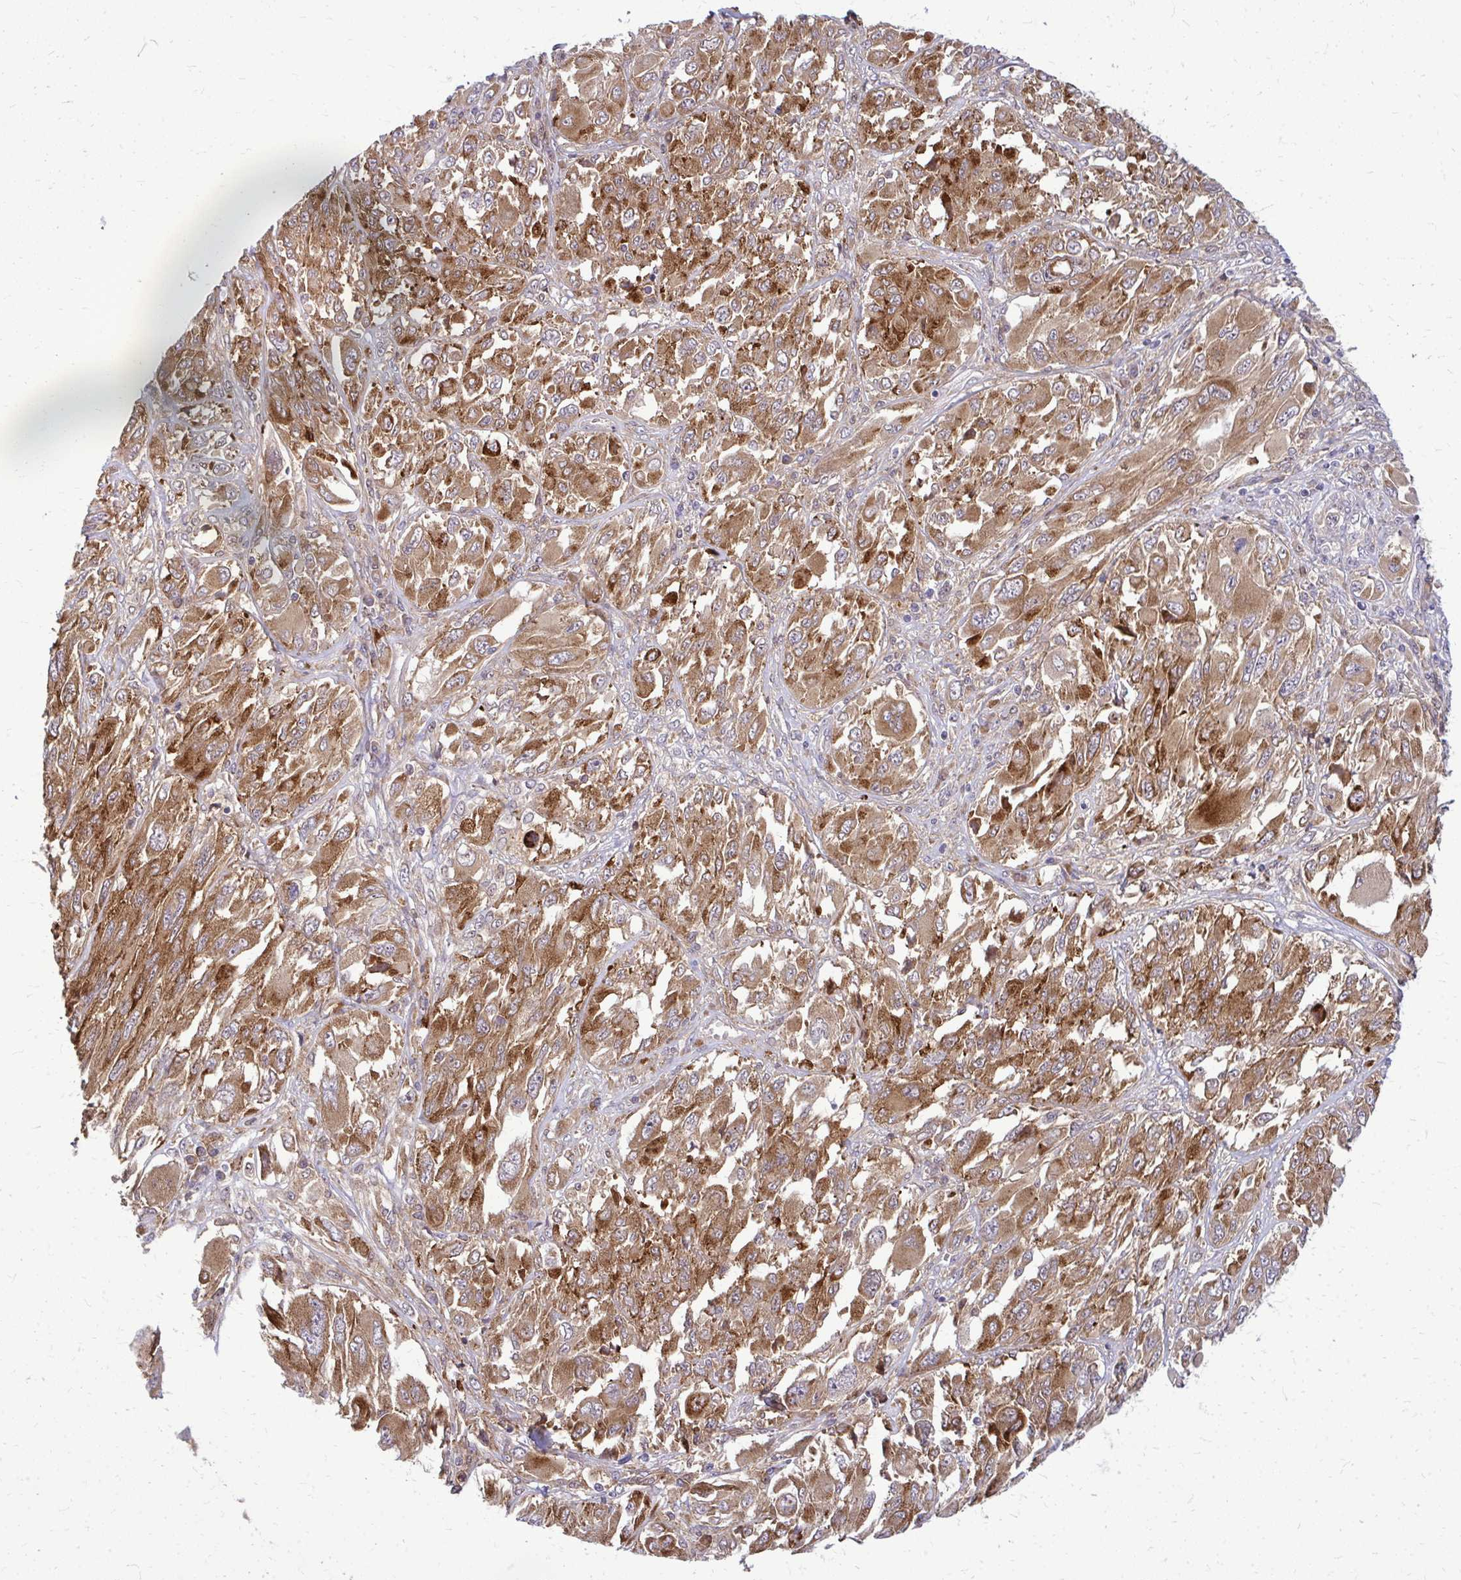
{"staining": {"intensity": "moderate", "quantity": ">75%", "location": "cytoplasmic/membranous"}, "tissue": "melanoma", "cell_type": "Tumor cells", "image_type": "cancer", "snomed": [{"axis": "morphology", "description": "Malignant melanoma, NOS"}, {"axis": "topography", "description": "Skin"}], "caption": "Human malignant melanoma stained for a protein (brown) exhibits moderate cytoplasmic/membranous positive expression in approximately >75% of tumor cells.", "gene": "OXNAD1", "patient": {"sex": "female", "age": 91}}